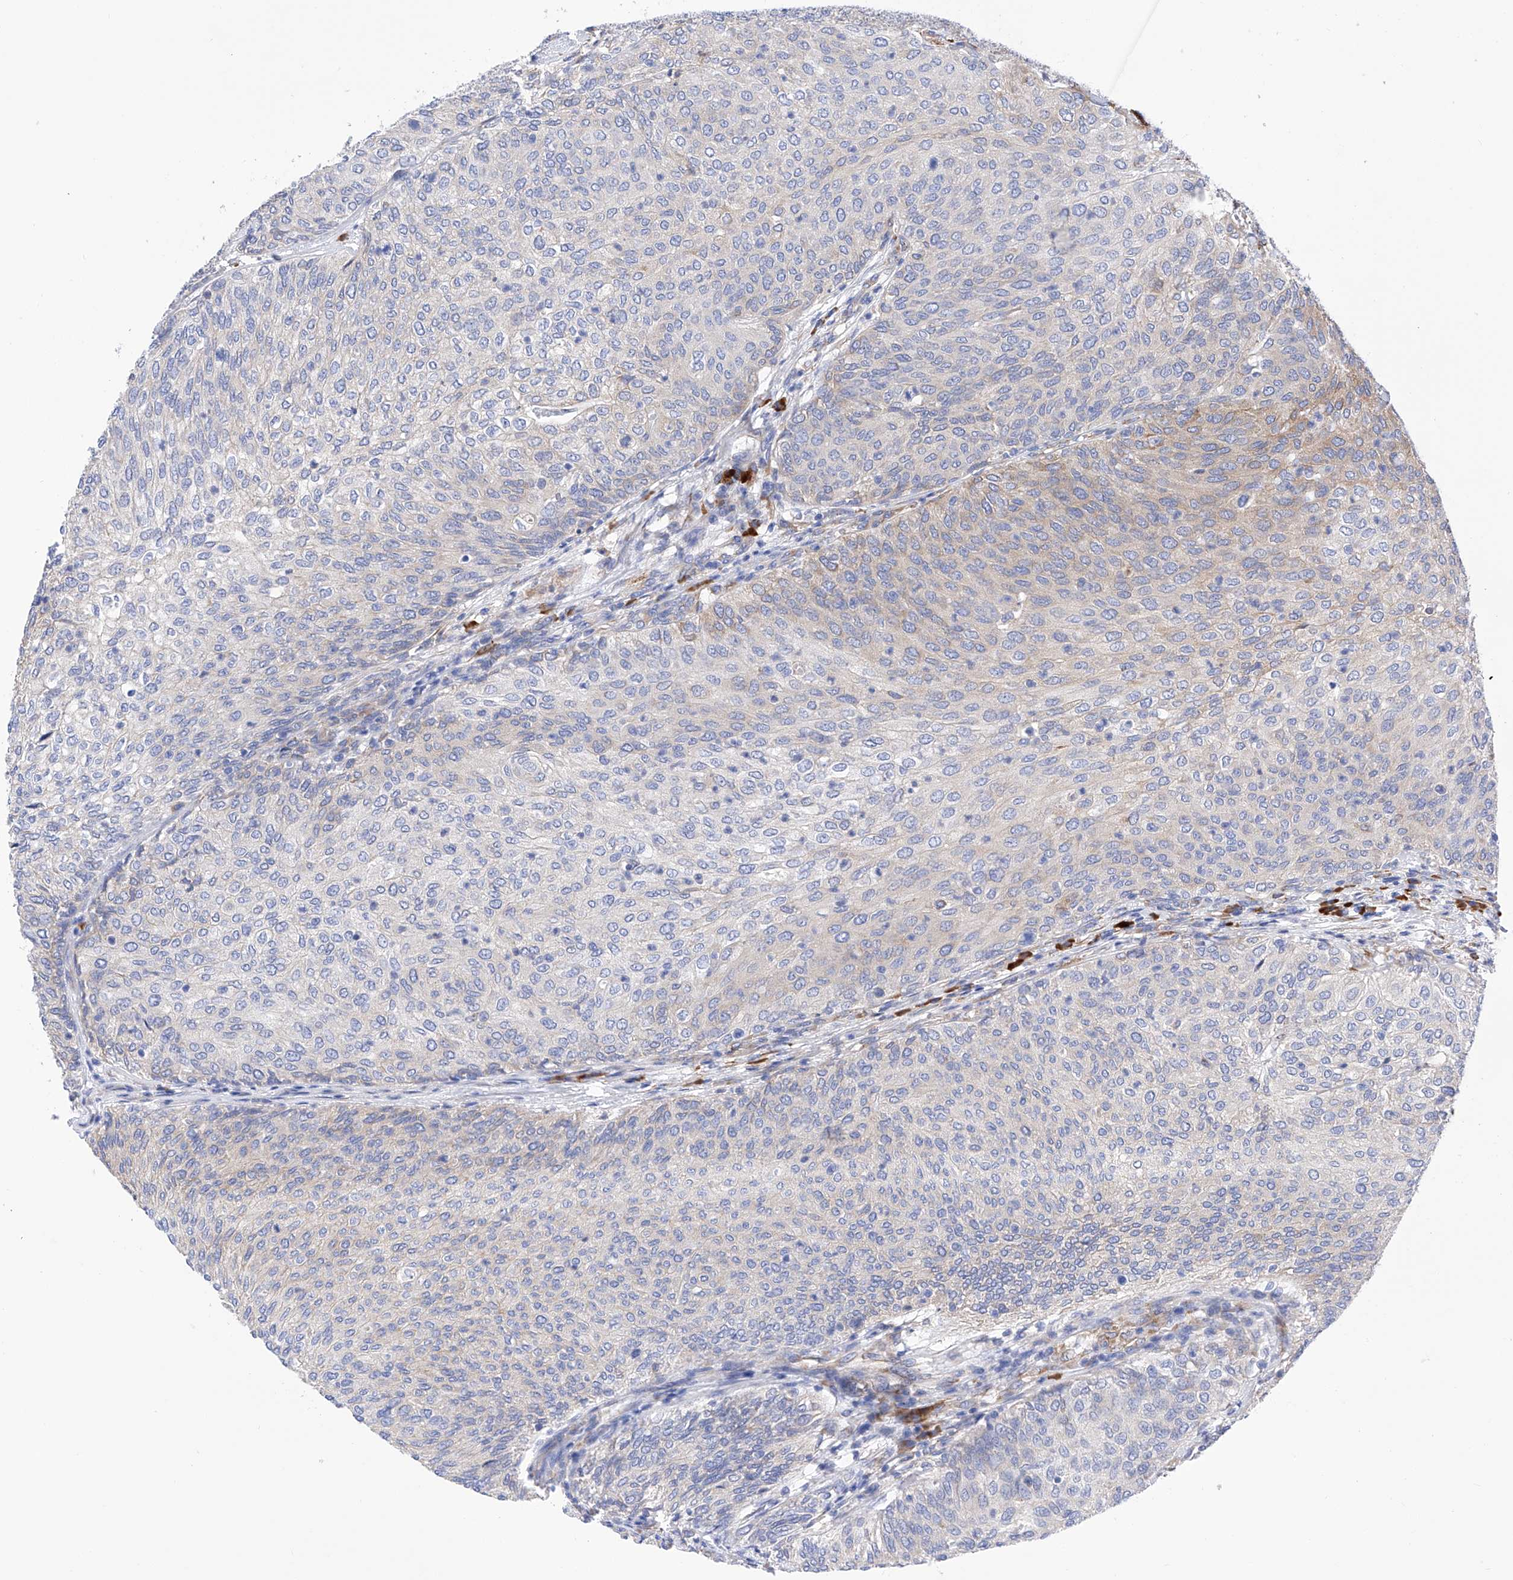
{"staining": {"intensity": "weak", "quantity": "<25%", "location": "cytoplasmic/membranous"}, "tissue": "urothelial cancer", "cell_type": "Tumor cells", "image_type": "cancer", "snomed": [{"axis": "morphology", "description": "Urothelial carcinoma, Low grade"}, {"axis": "topography", "description": "Urinary bladder"}], "caption": "Human low-grade urothelial carcinoma stained for a protein using immunohistochemistry (IHC) reveals no positivity in tumor cells.", "gene": "PDIA5", "patient": {"sex": "female", "age": 79}}